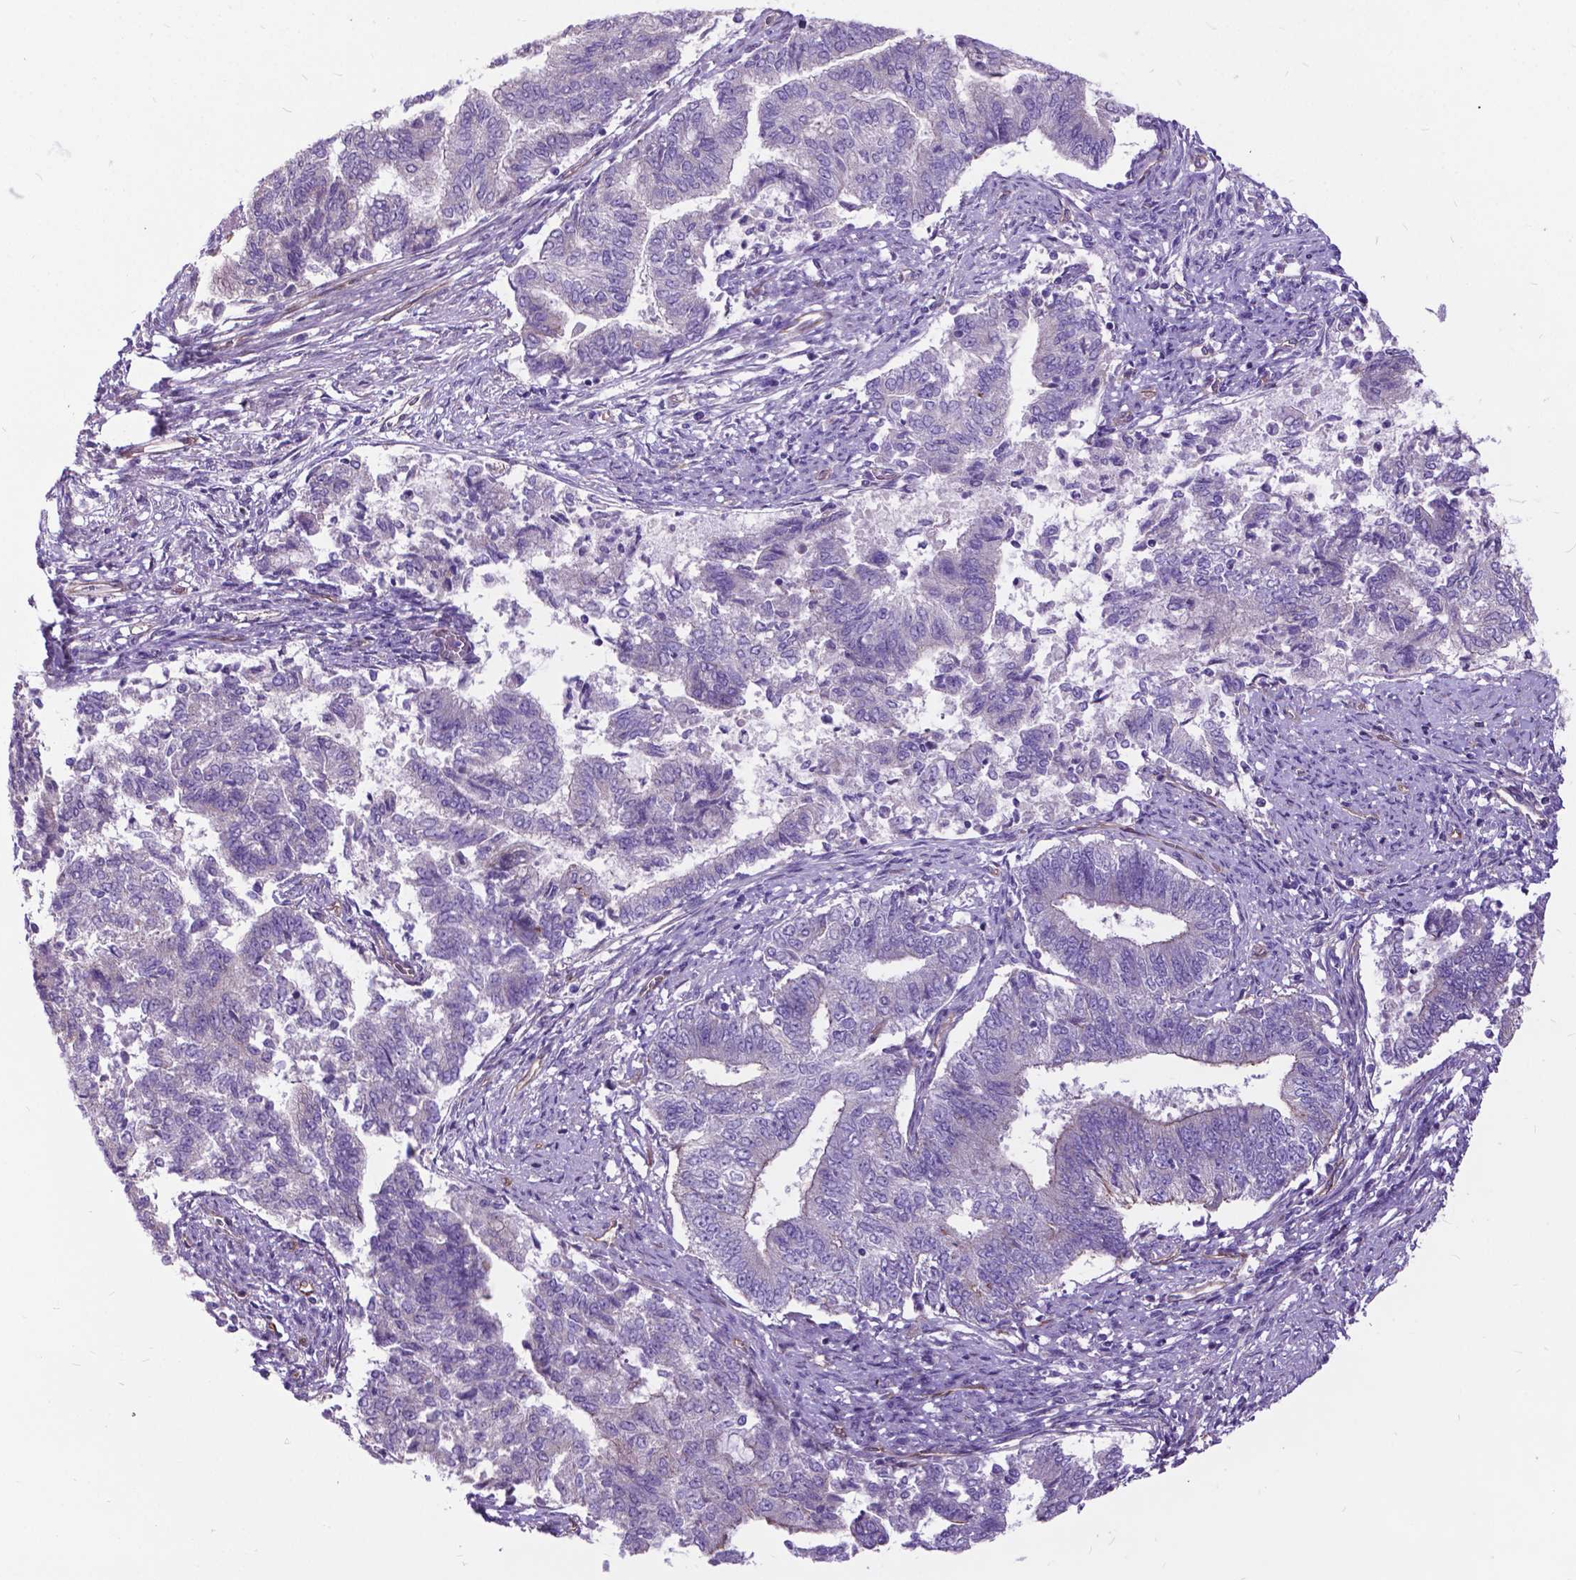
{"staining": {"intensity": "negative", "quantity": "none", "location": "none"}, "tissue": "endometrial cancer", "cell_type": "Tumor cells", "image_type": "cancer", "snomed": [{"axis": "morphology", "description": "Adenocarcinoma, NOS"}, {"axis": "topography", "description": "Endometrium"}], "caption": "There is no significant expression in tumor cells of endometrial cancer (adenocarcinoma).", "gene": "FLT4", "patient": {"sex": "female", "age": 65}}